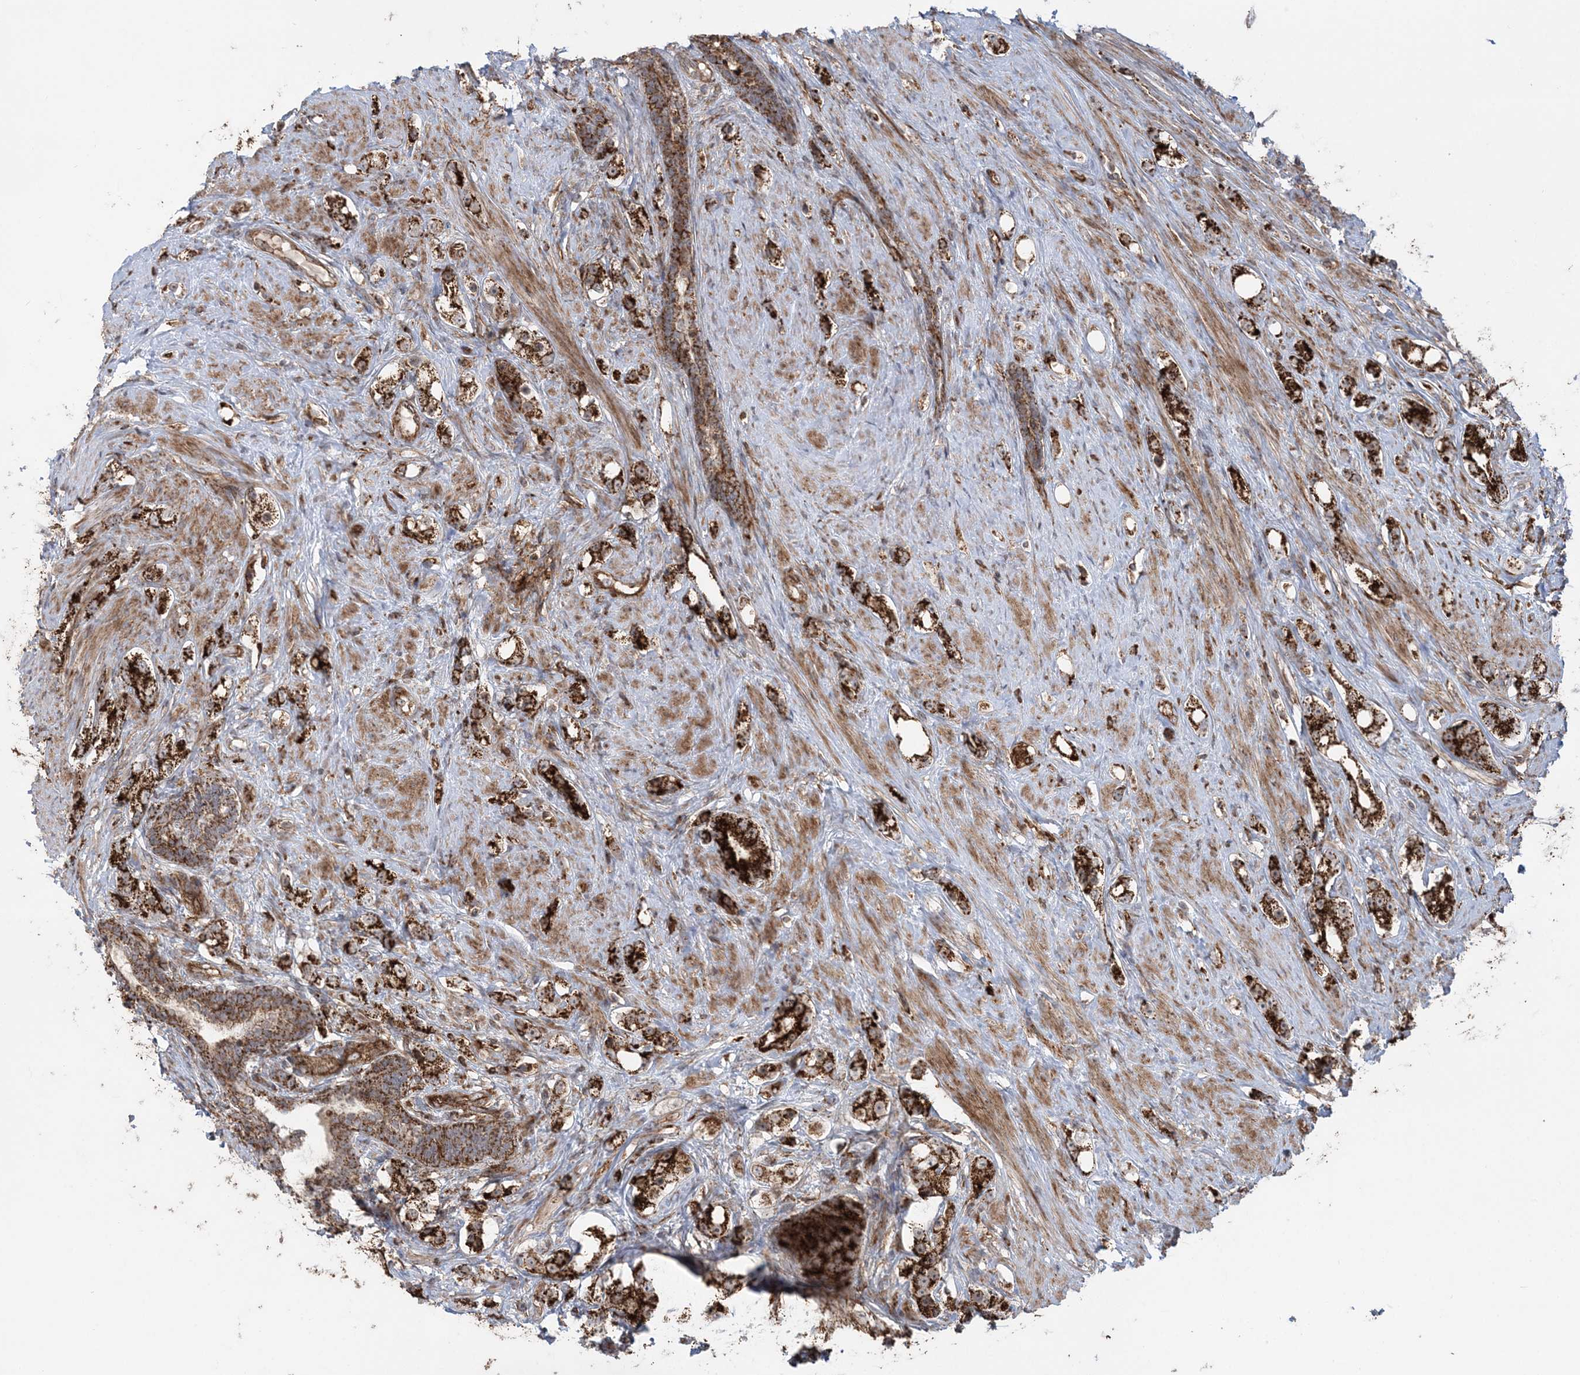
{"staining": {"intensity": "strong", "quantity": ">75%", "location": "cytoplasmic/membranous"}, "tissue": "prostate cancer", "cell_type": "Tumor cells", "image_type": "cancer", "snomed": [{"axis": "morphology", "description": "Adenocarcinoma, High grade"}, {"axis": "topography", "description": "Prostate"}], "caption": "The immunohistochemical stain highlights strong cytoplasmic/membranous staining in tumor cells of prostate cancer tissue.", "gene": "LRPPRC", "patient": {"sex": "male", "age": 63}}